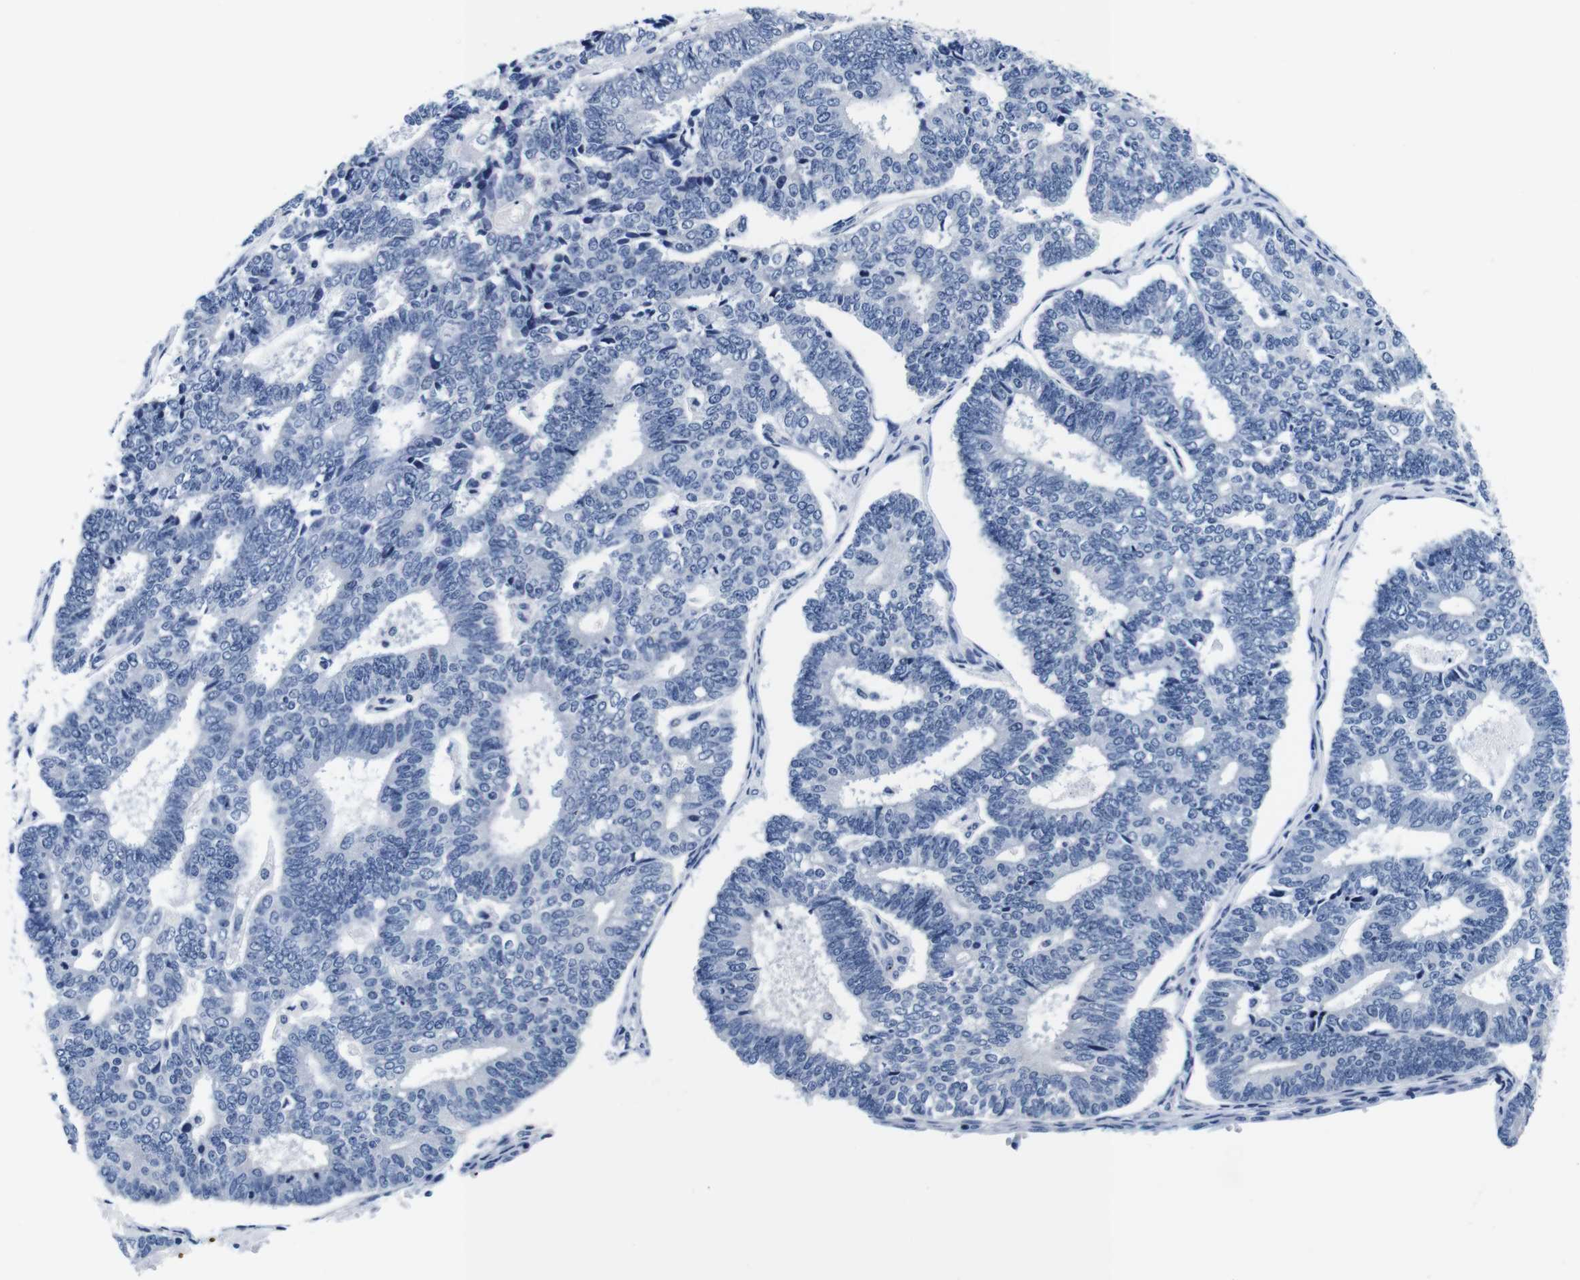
{"staining": {"intensity": "negative", "quantity": "none", "location": "none"}, "tissue": "endometrial cancer", "cell_type": "Tumor cells", "image_type": "cancer", "snomed": [{"axis": "morphology", "description": "Adenocarcinoma, NOS"}, {"axis": "topography", "description": "Endometrium"}], "caption": "Histopathology image shows no significant protein positivity in tumor cells of endometrial cancer (adenocarcinoma).", "gene": "GP1BA", "patient": {"sex": "female", "age": 70}}